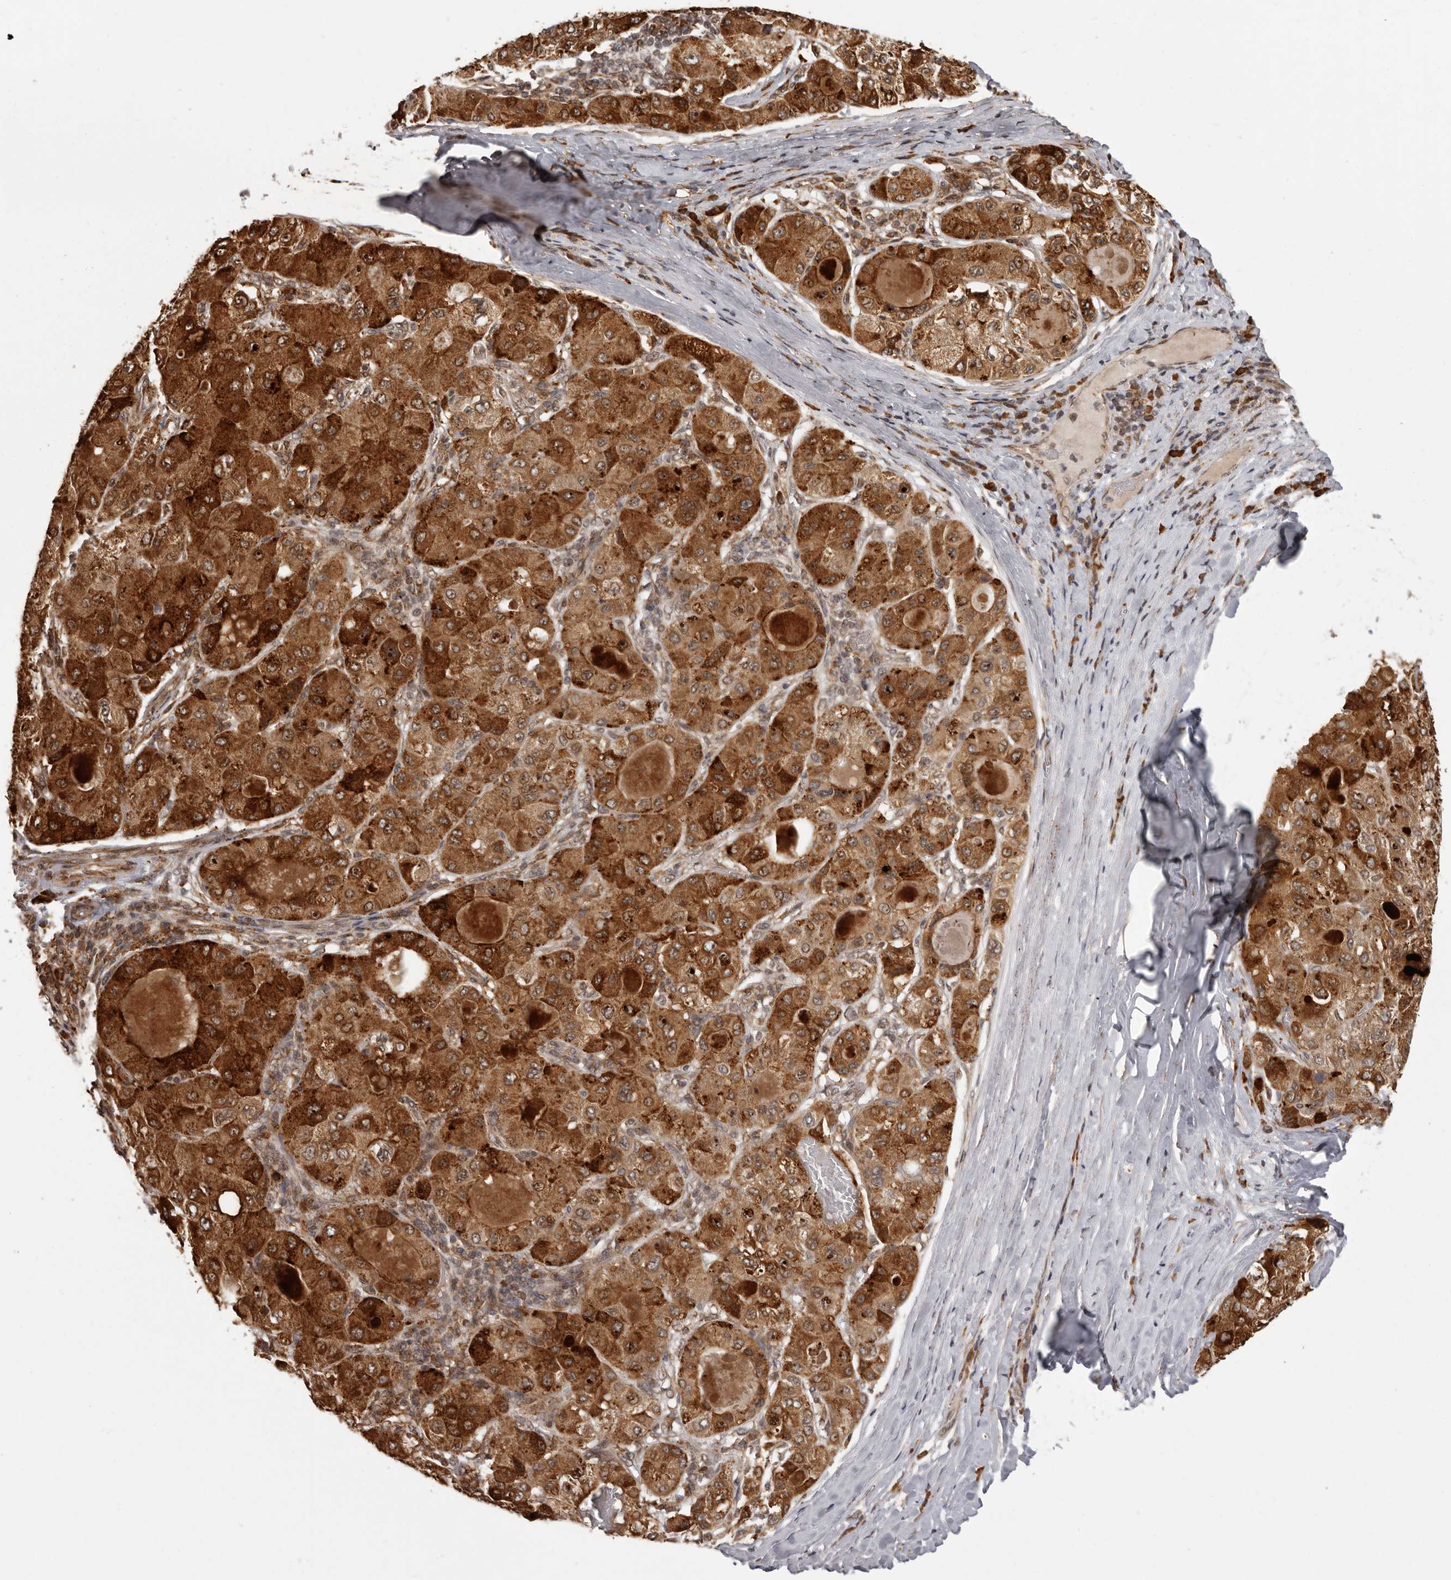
{"staining": {"intensity": "strong", "quantity": ">75%", "location": "cytoplasmic/membranous"}, "tissue": "liver cancer", "cell_type": "Tumor cells", "image_type": "cancer", "snomed": [{"axis": "morphology", "description": "Carcinoma, Hepatocellular, NOS"}, {"axis": "topography", "description": "Liver"}], "caption": "Hepatocellular carcinoma (liver) stained with a brown dye exhibits strong cytoplasmic/membranous positive positivity in approximately >75% of tumor cells.", "gene": "IL32", "patient": {"sex": "male", "age": 80}}